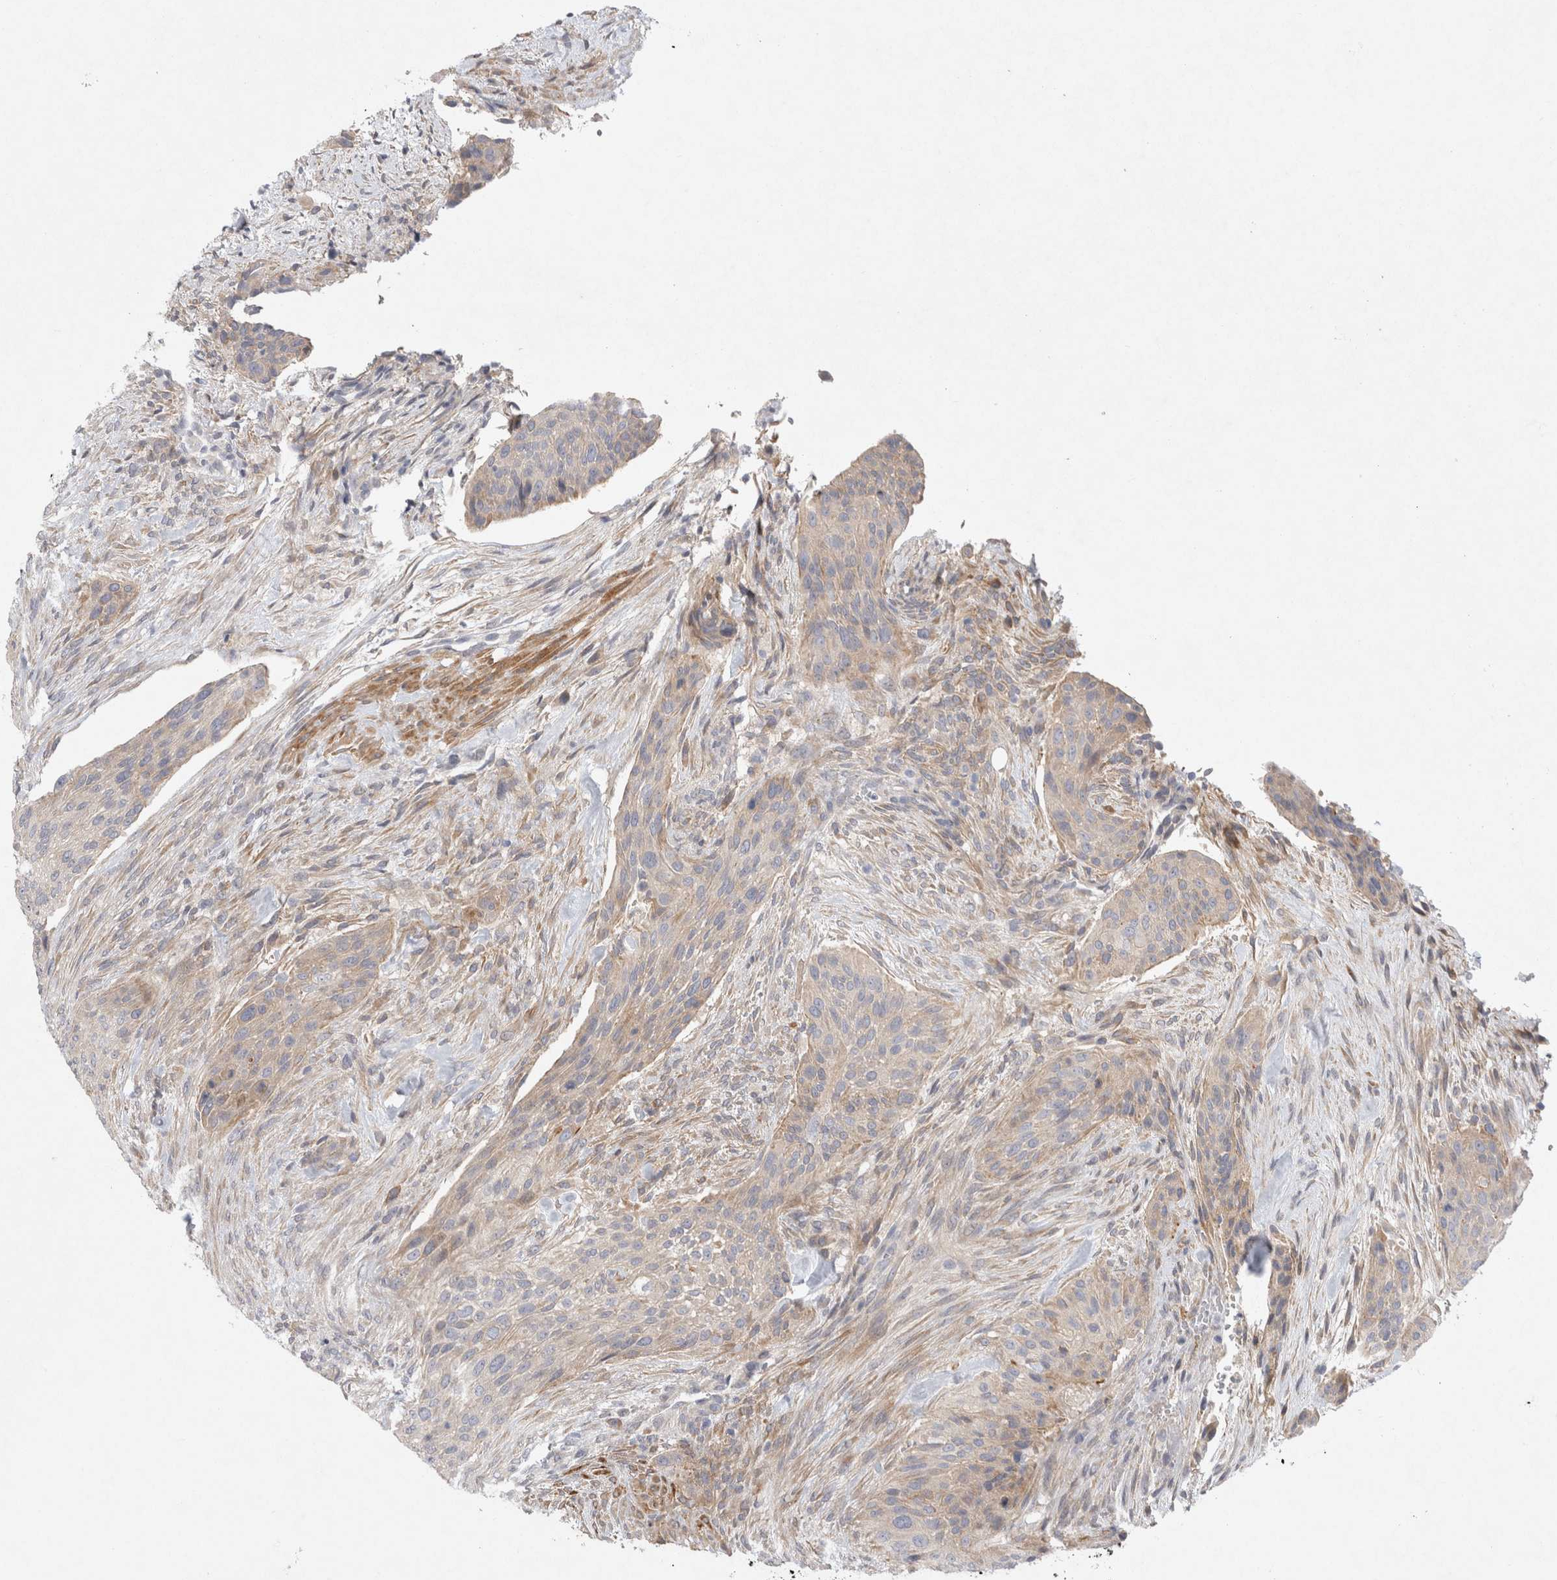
{"staining": {"intensity": "weak", "quantity": "<25%", "location": "cytoplasmic/membranous"}, "tissue": "urothelial cancer", "cell_type": "Tumor cells", "image_type": "cancer", "snomed": [{"axis": "morphology", "description": "Urothelial carcinoma, High grade"}, {"axis": "topography", "description": "Urinary bladder"}], "caption": "Human high-grade urothelial carcinoma stained for a protein using immunohistochemistry reveals no staining in tumor cells.", "gene": "BZW2", "patient": {"sex": "male", "age": 35}}